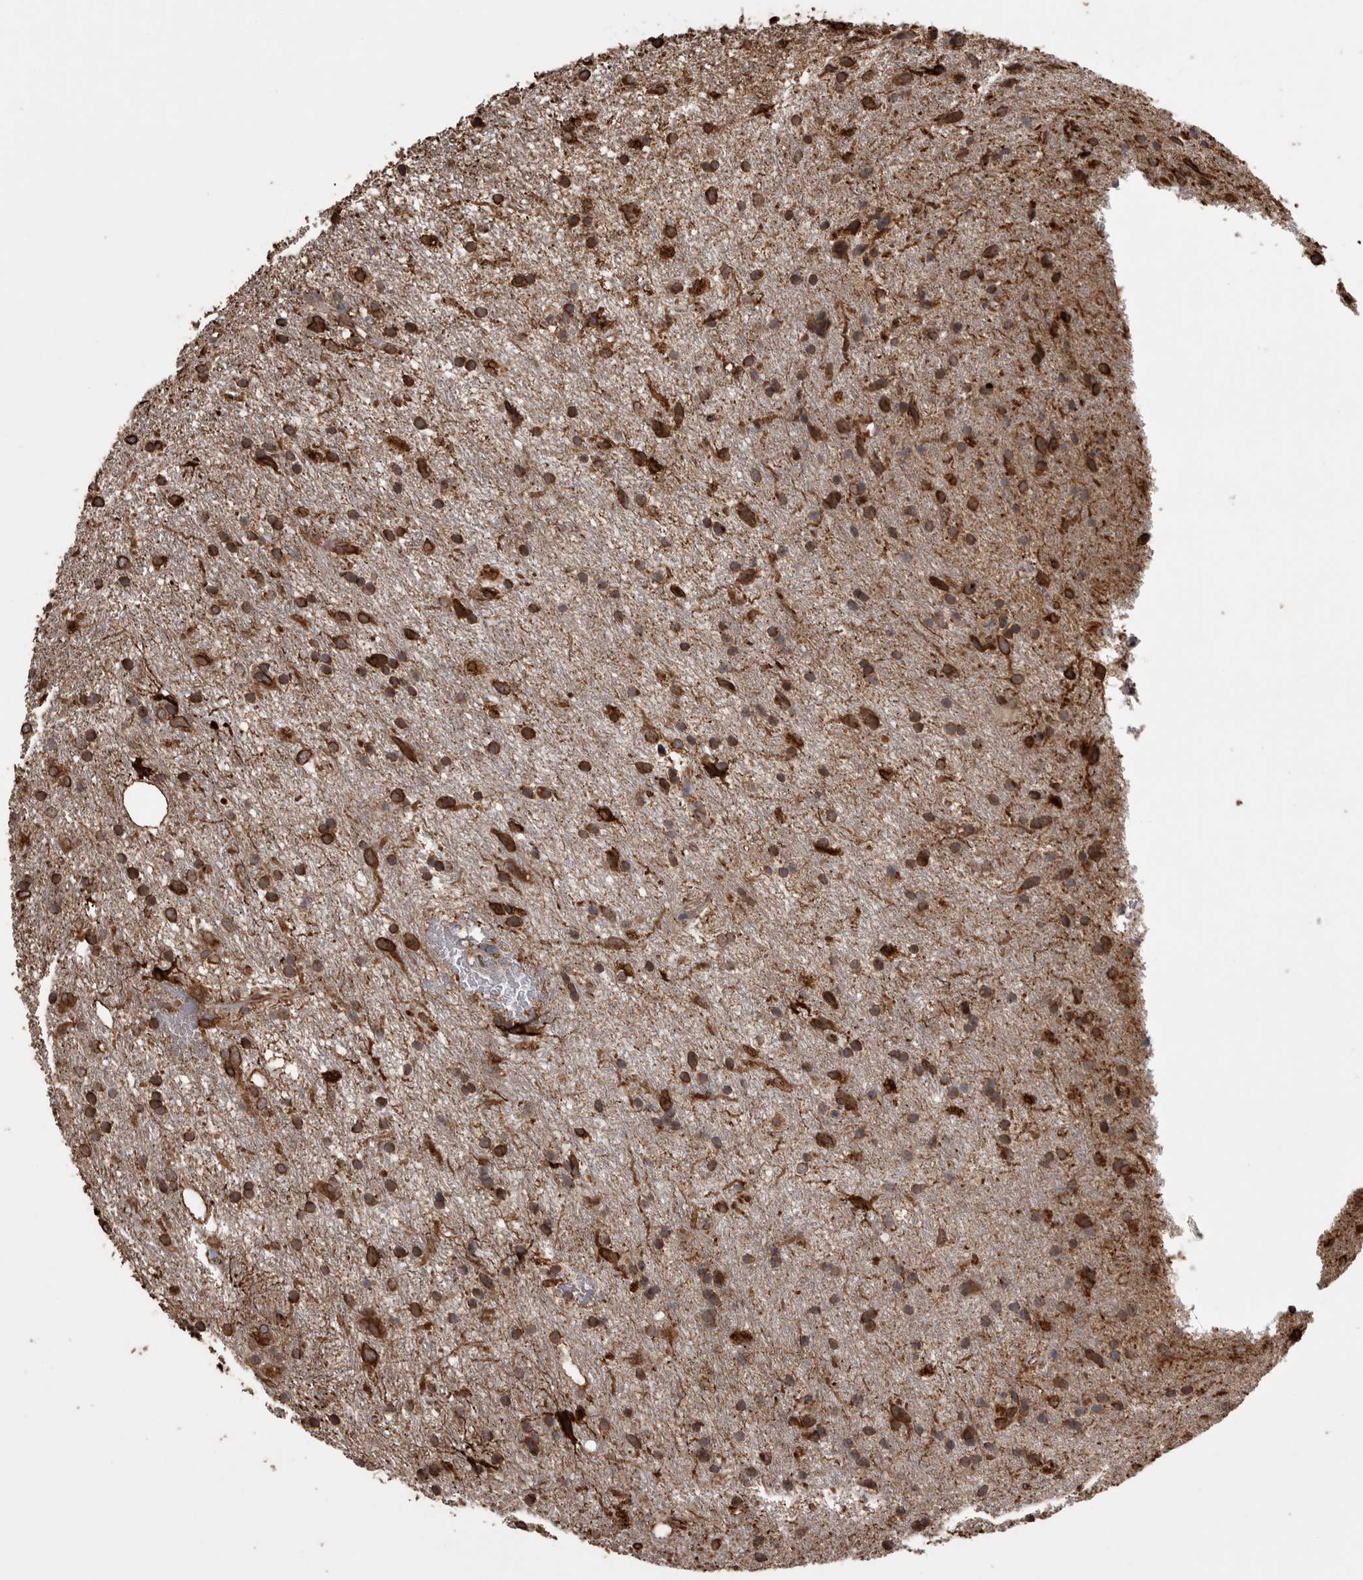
{"staining": {"intensity": "strong", "quantity": ">75%", "location": "cytoplasmic/membranous"}, "tissue": "glioma", "cell_type": "Tumor cells", "image_type": "cancer", "snomed": [{"axis": "morphology", "description": "Glioma, malignant, Low grade"}, {"axis": "topography", "description": "Brain"}], "caption": "Malignant glioma (low-grade) was stained to show a protein in brown. There is high levels of strong cytoplasmic/membranous positivity in about >75% of tumor cells. The staining was performed using DAB (3,3'-diaminobenzidine), with brown indicating positive protein expression. Nuclei are stained blue with hematoxylin.", "gene": "PON2", "patient": {"sex": "male", "age": 77}}